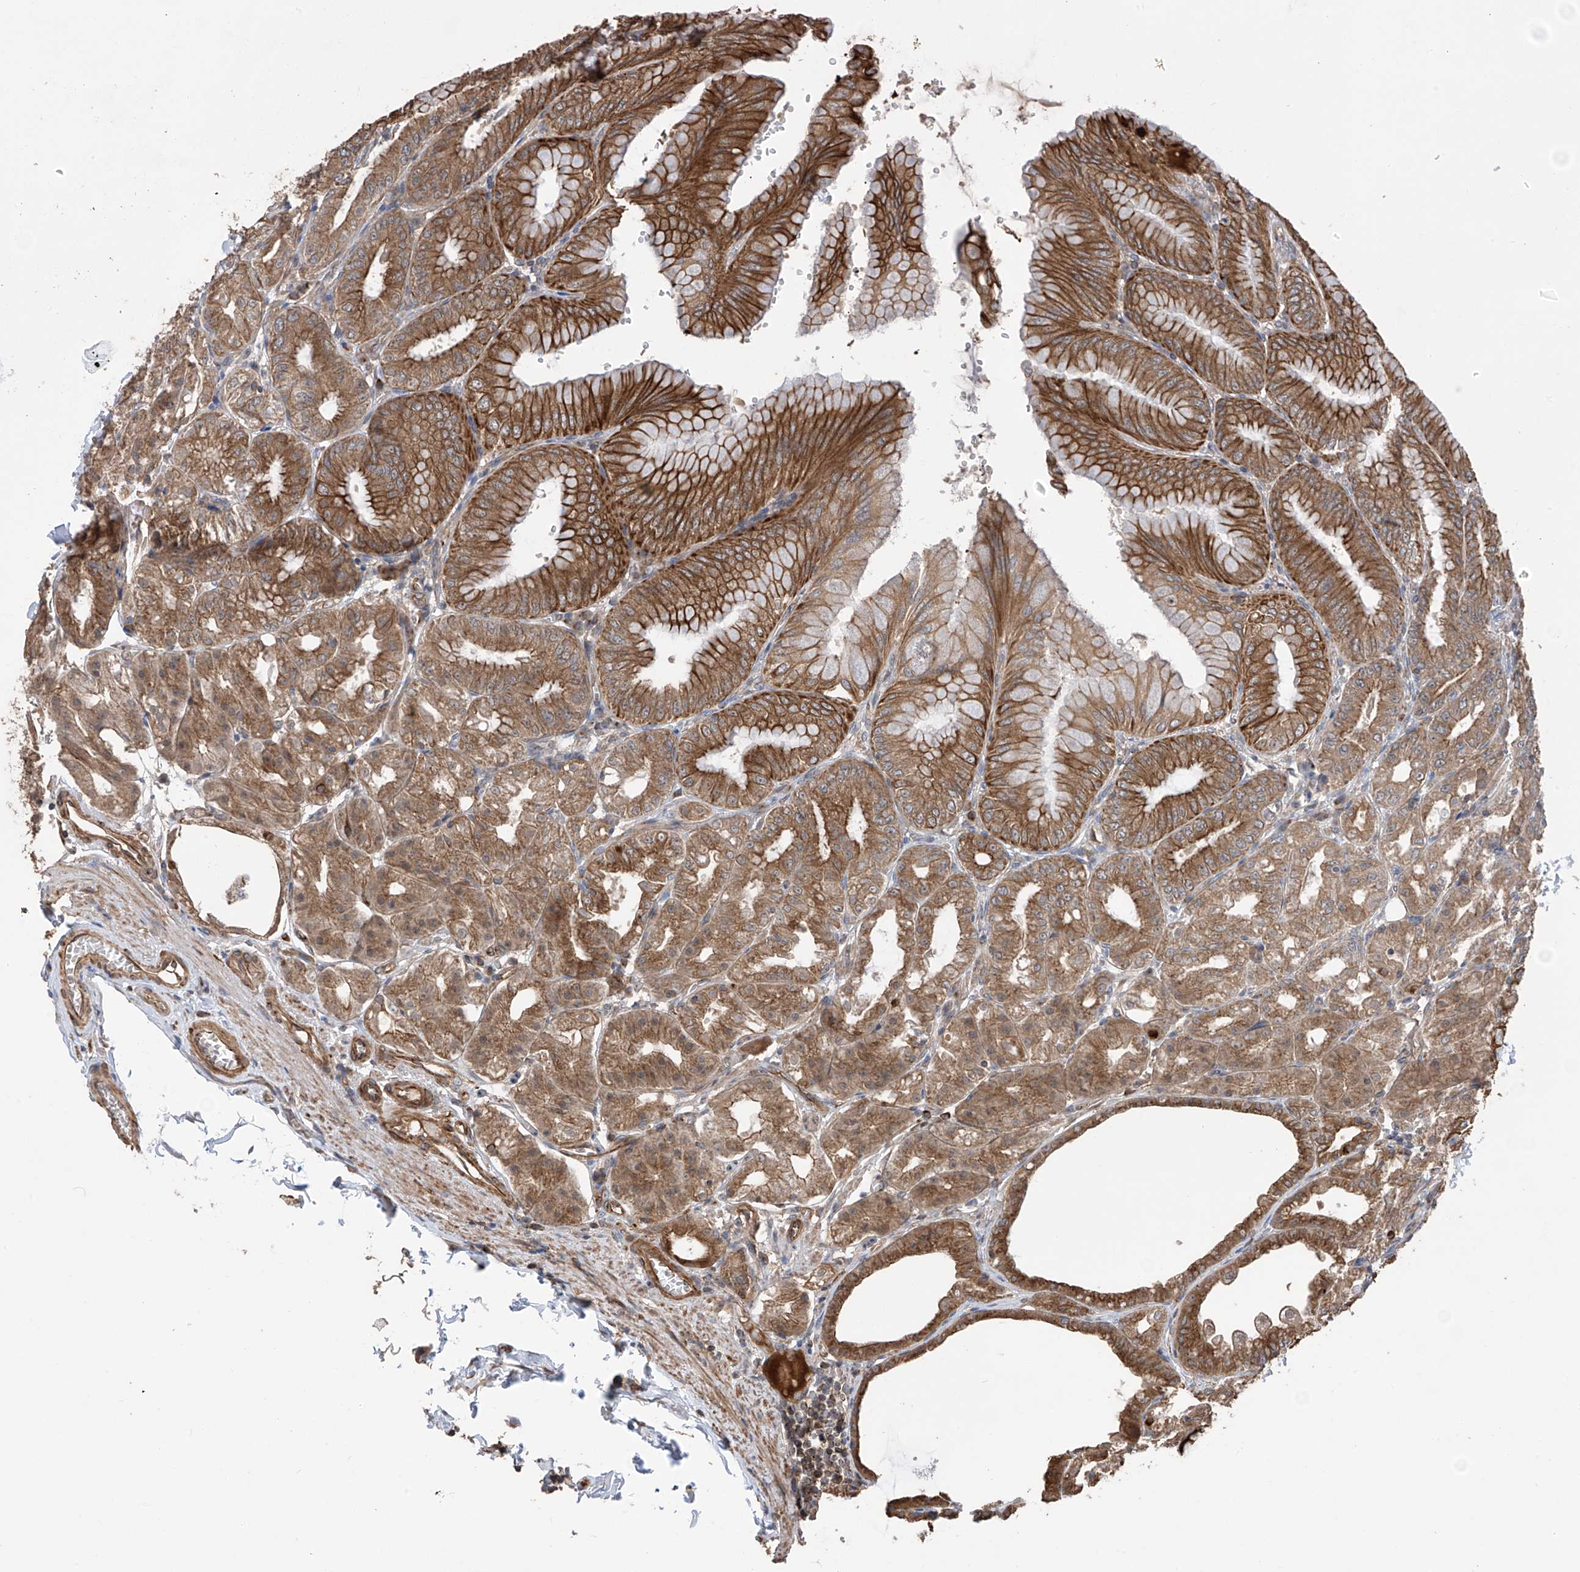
{"staining": {"intensity": "strong", "quantity": ">75%", "location": "cytoplasmic/membranous"}, "tissue": "stomach", "cell_type": "Glandular cells", "image_type": "normal", "snomed": [{"axis": "morphology", "description": "Normal tissue, NOS"}, {"axis": "topography", "description": "Stomach, lower"}], "caption": "IHC staining of benign stomach, which reveals high levels of strong cytoplasmic/membranous staining in approximately >75% of glandular cells indicating strong cytoplasmic/membranous protein expression. The staining was performed using DAB (3,3'-diaminobenzidine) (brown) for protein detection and nuclei were counterstained in hematoxylin (blue).", "gene": "RPAIN", "patient": {"sex": "male", "age": 71}}